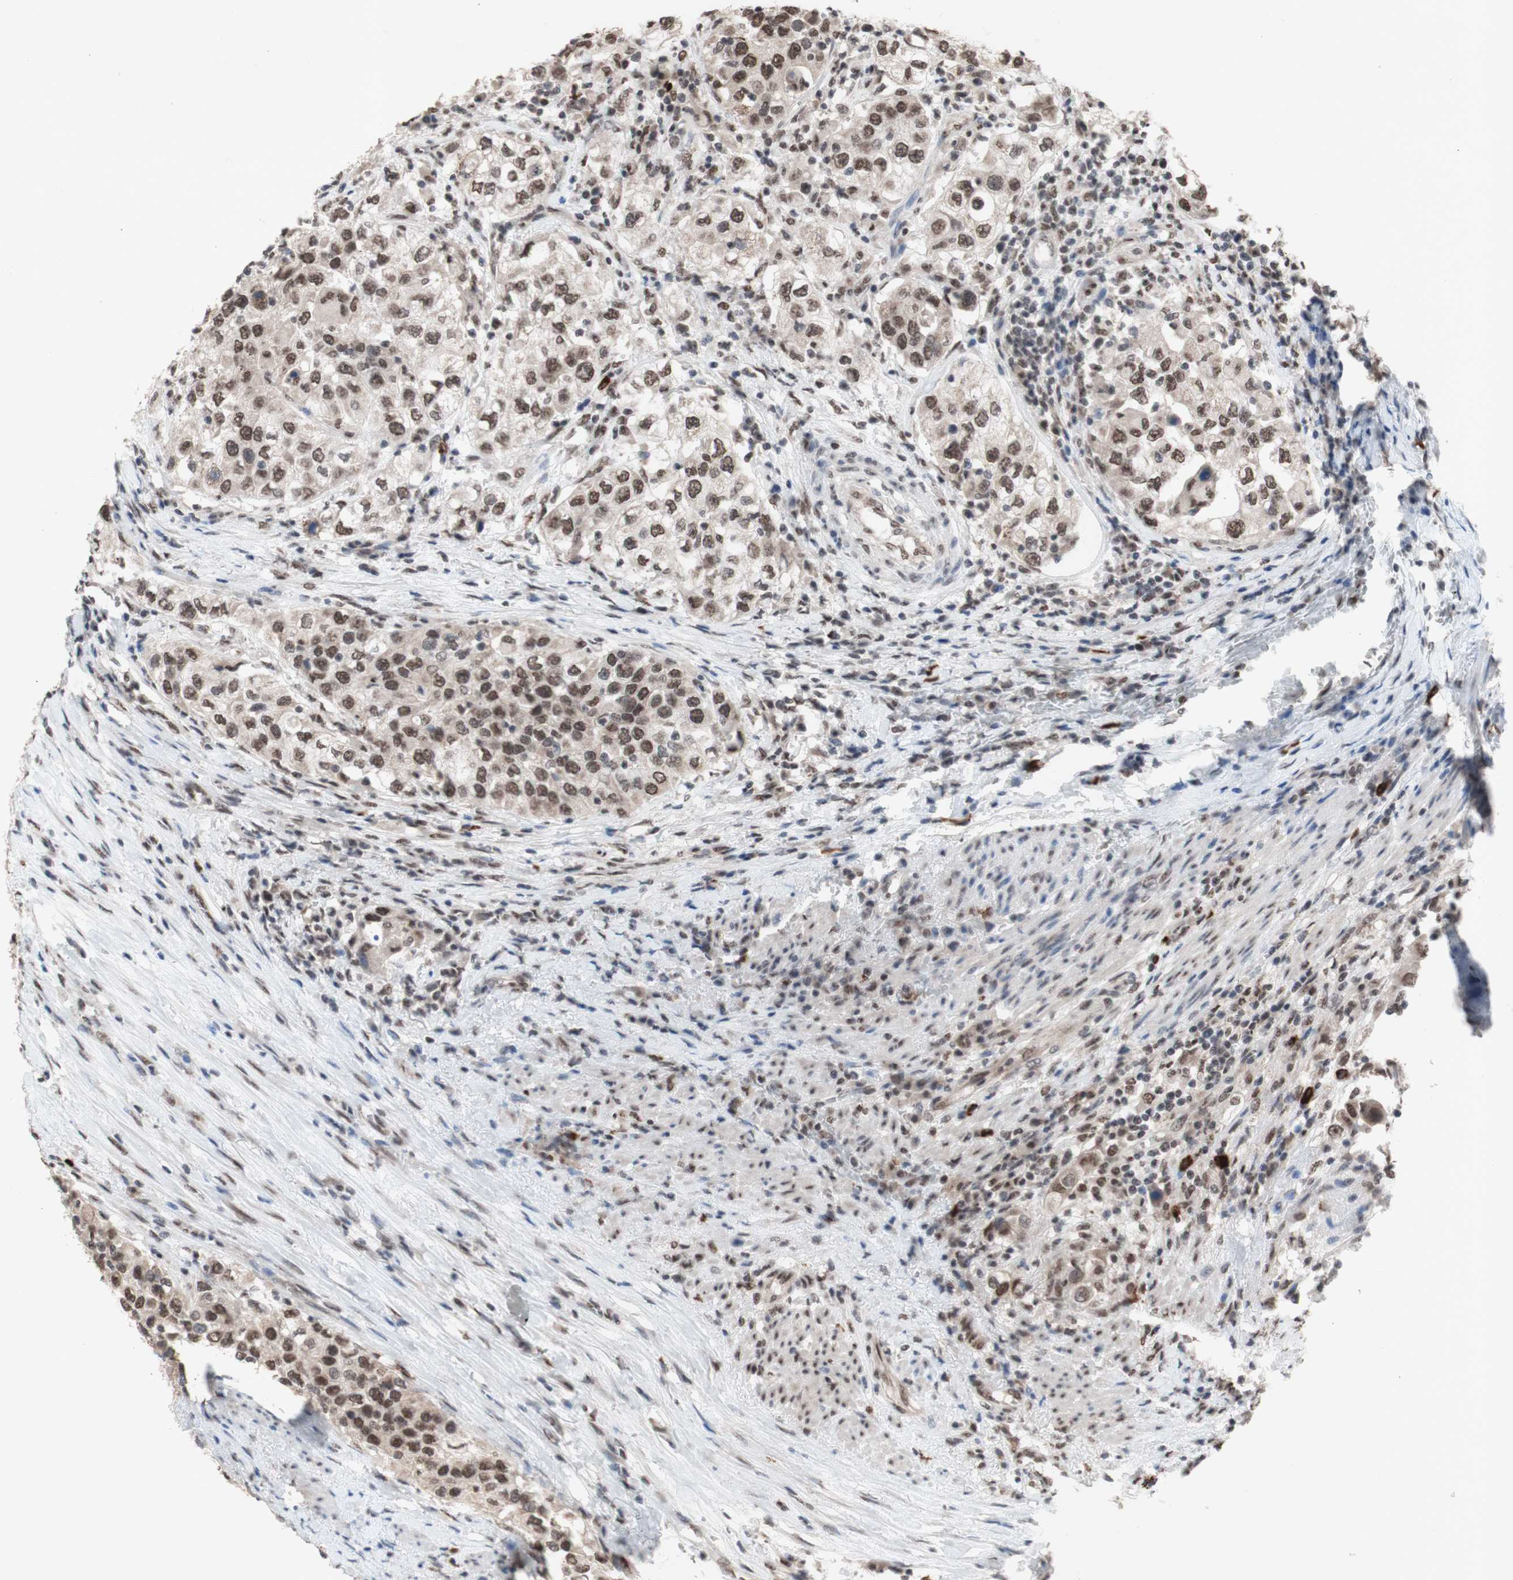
{"staining": {"intensity": "moderate", "quantity": ">75%", "location": "nuclear"}, "tissue": "urothelial cancer", "cell_type": "Tumor cells", "image_type": "cancer", "snomed": [{"axis": "morphology", "description": "Urothelial carcinoma, High grade"}, {"axis": "topography", "description": "Urinary bladder"}], "caption": "High-grade urothelial carcinoma stained with a brown dye reveals moderate nuclear positive expression in about >75% of tumor cells.", "gene": "SFPQ", "patient": {"sex": "female", "age": 80}}